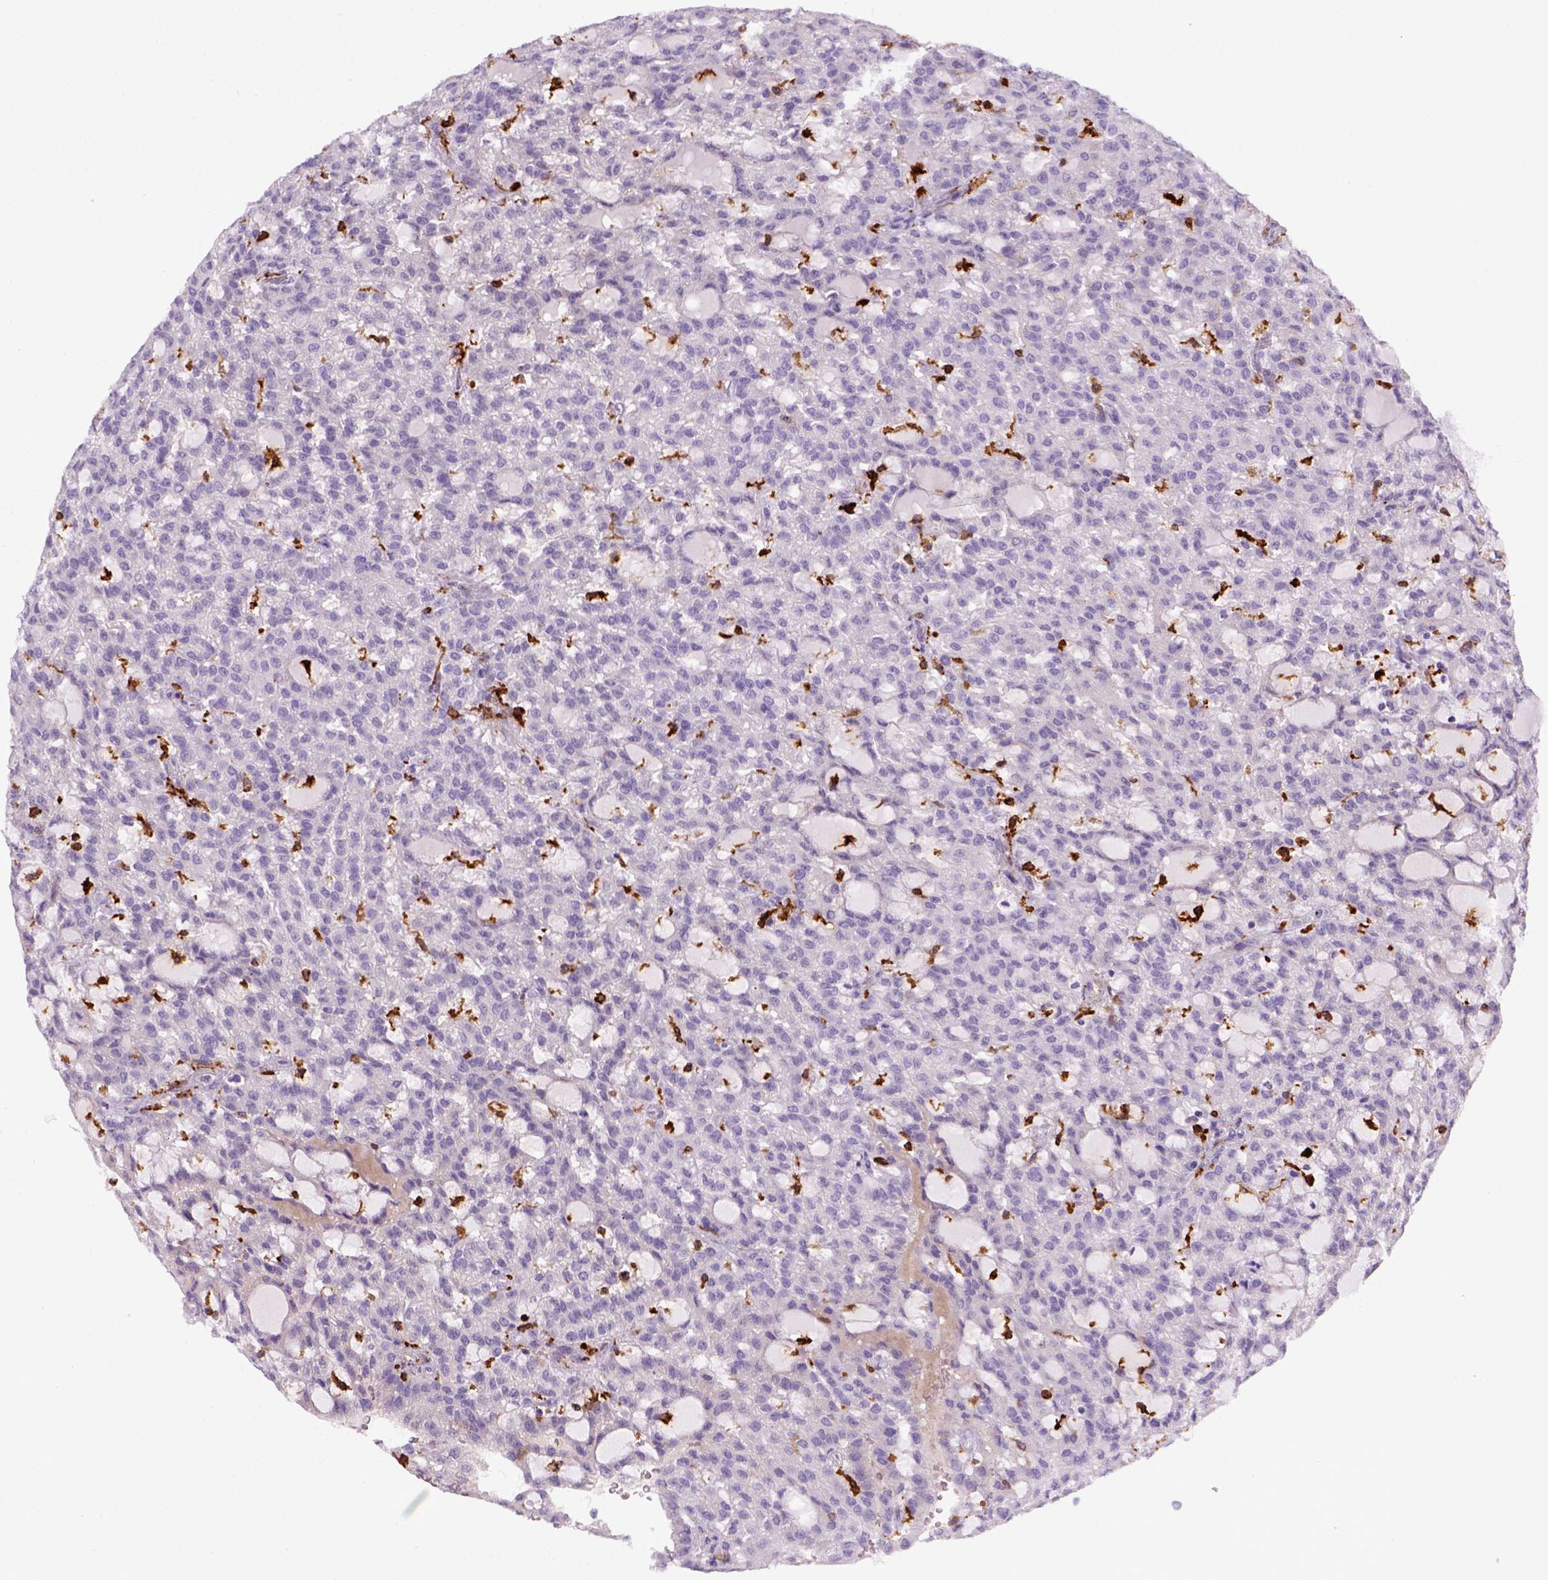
{"staining": {"intensity": "negative", "quantity": "none", "location": "none"}, "tissue": "renal cancer", "cell_type": "Tumor cells", "image_type": "cancer", "snomed": [{"axis": "morphology", "description": "Adenocarcinoma, NOS"}, {"axis": "topography", "description": "Kidney"}], "caption": "Tumor cells show no significant staining in adenocarcinoma (renal). Brightfield microscopy of immunohistochemistry stained with DAB (brown) and hematoxylin (blue), captured at high magnification.", "gene": "CD14", "patient": {"sex": "male", "age": 63}}